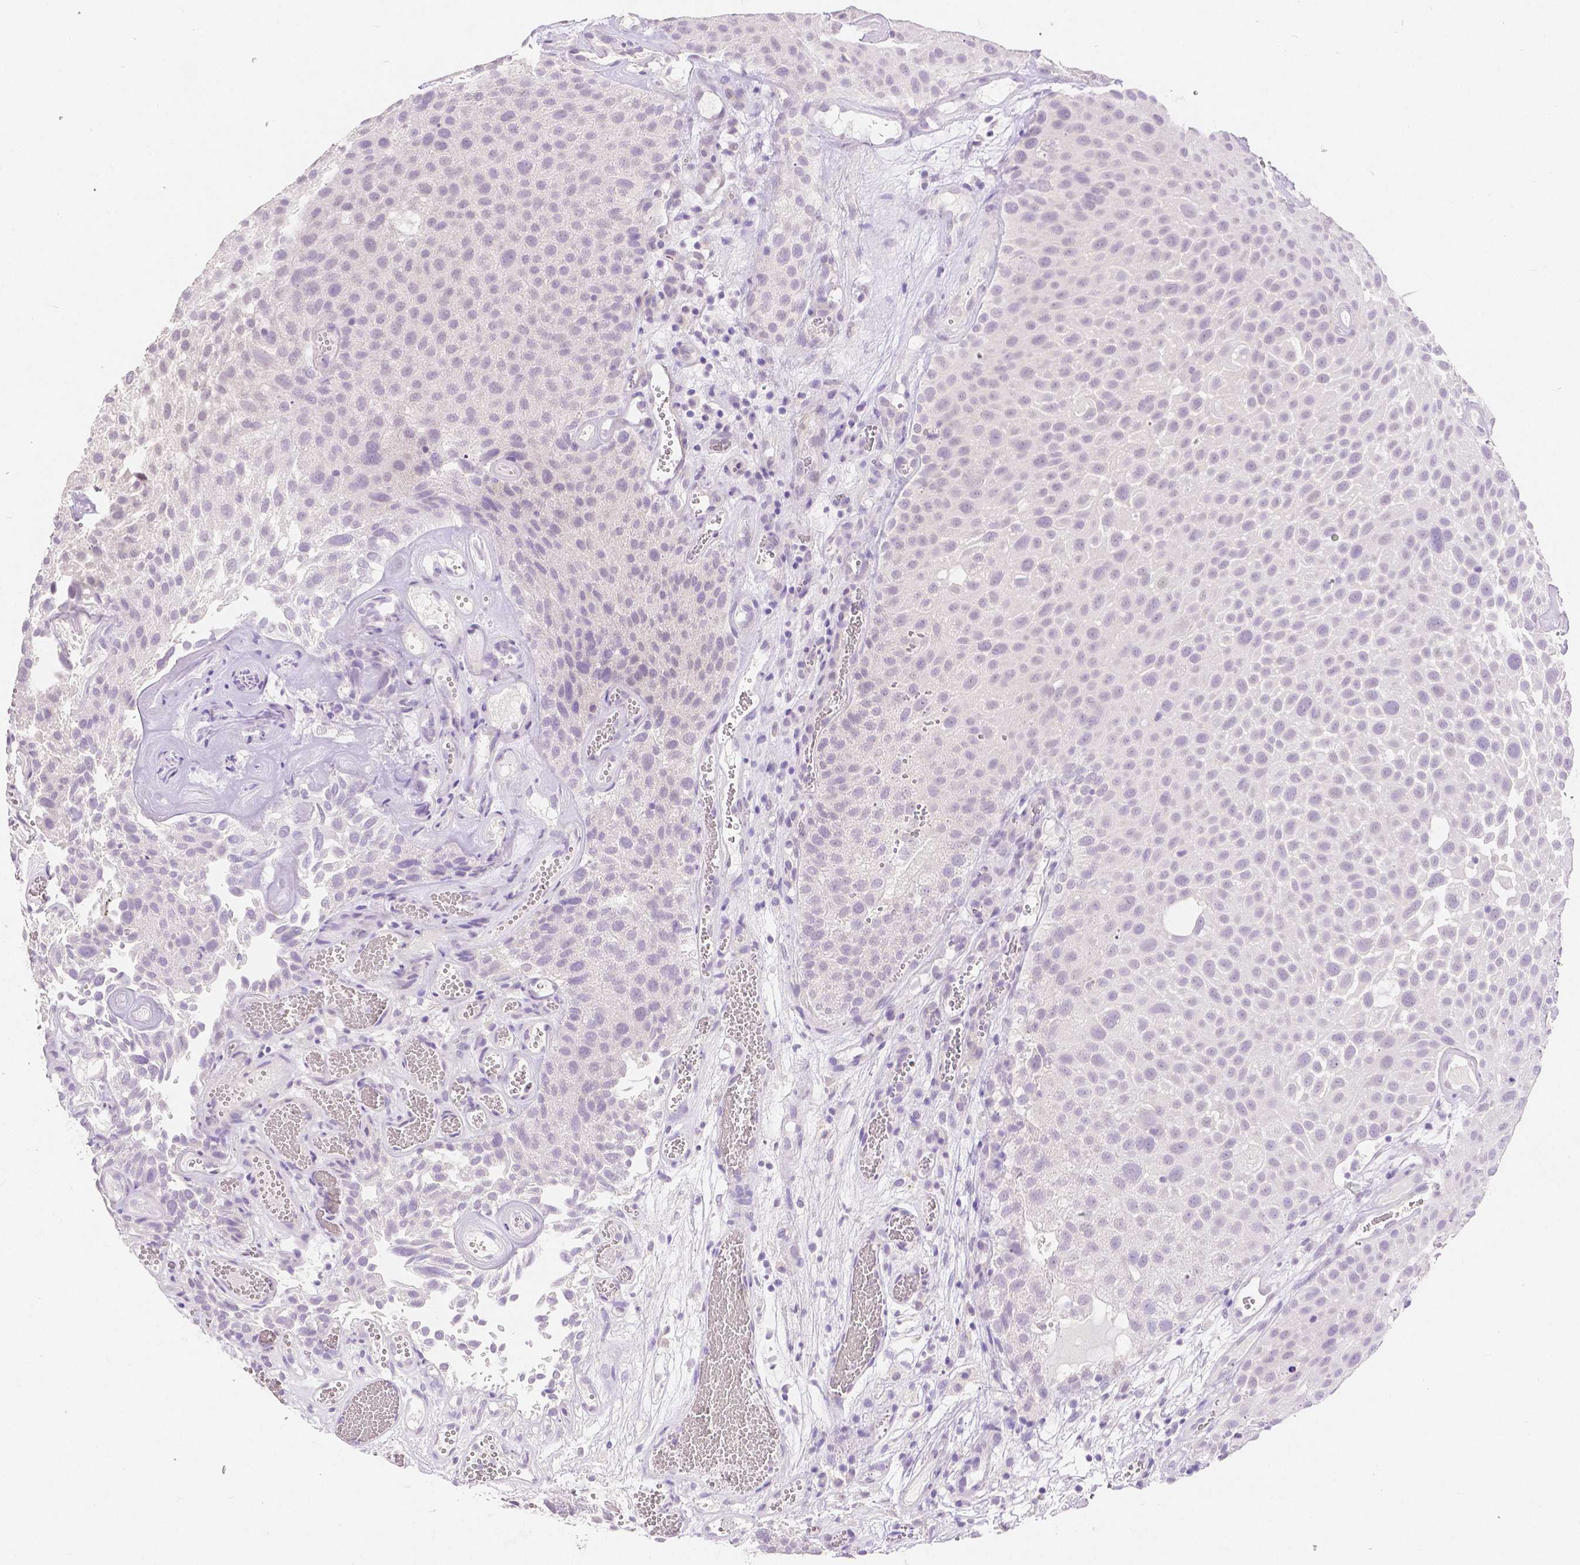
{"staining": {"intensity": "negative", "quantity": "none", "location": "none"}, "tissue": "urothelial cancer", "cell_type": "Tumor cells", "image_type": "cancer", "snomed": [{"axis": "morphology", "description": "Urothelial carcinoma, Low grade"}, {"axis": "topography", "description": "Urinary bladder"}], "caption": "IHC image of neoplastic tissue: human urothelial carcinoma (low-grade) stained with DAB (3,3'-diaminobenzidine) shows no significant protein staining in tumor cells. (IHC, brightfield microscopy, high magnification).", "gene": "HNF1B", "patient": {"sex": "male", "age": 72}}